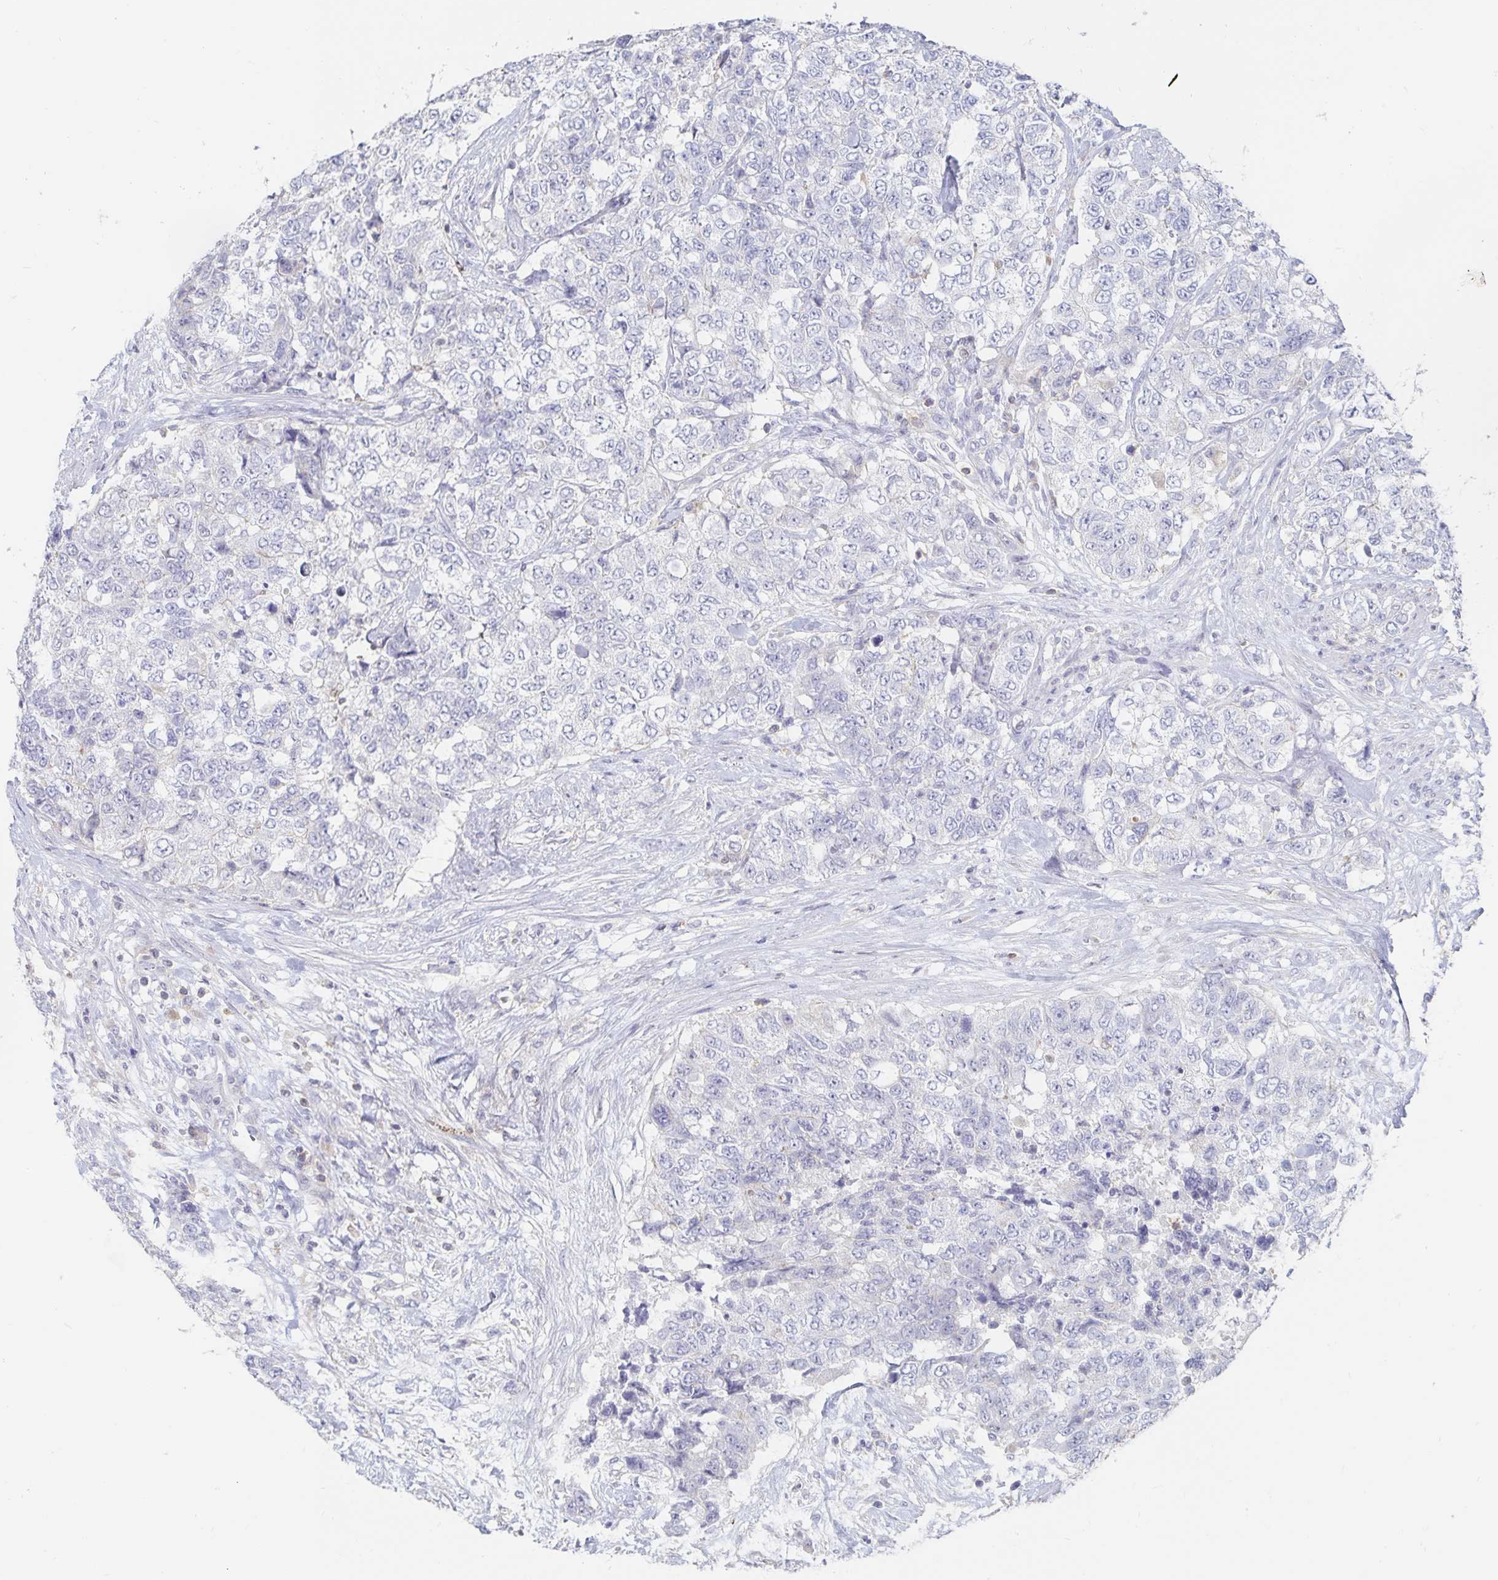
{"staining": {"intensity": "negative", "quantity": "none", "location": "none"}, "tissue": "urothelial cancer", "cell_type": "Tumor cells", "image_type": "cancer", "snomed": [{"axis": "morphology", "description": "Urothelial carcinoma, High grade"}, {"axis": "topography", "description": "Urinary bladder"}], "caption": "IHC micrograph of high-grade urothelial carcinoma stained for a protein (brown), which exhibits no expression in tumor cells.", "gene": "PIK3CD", "patient": {"sex": "female", "age": 78}}